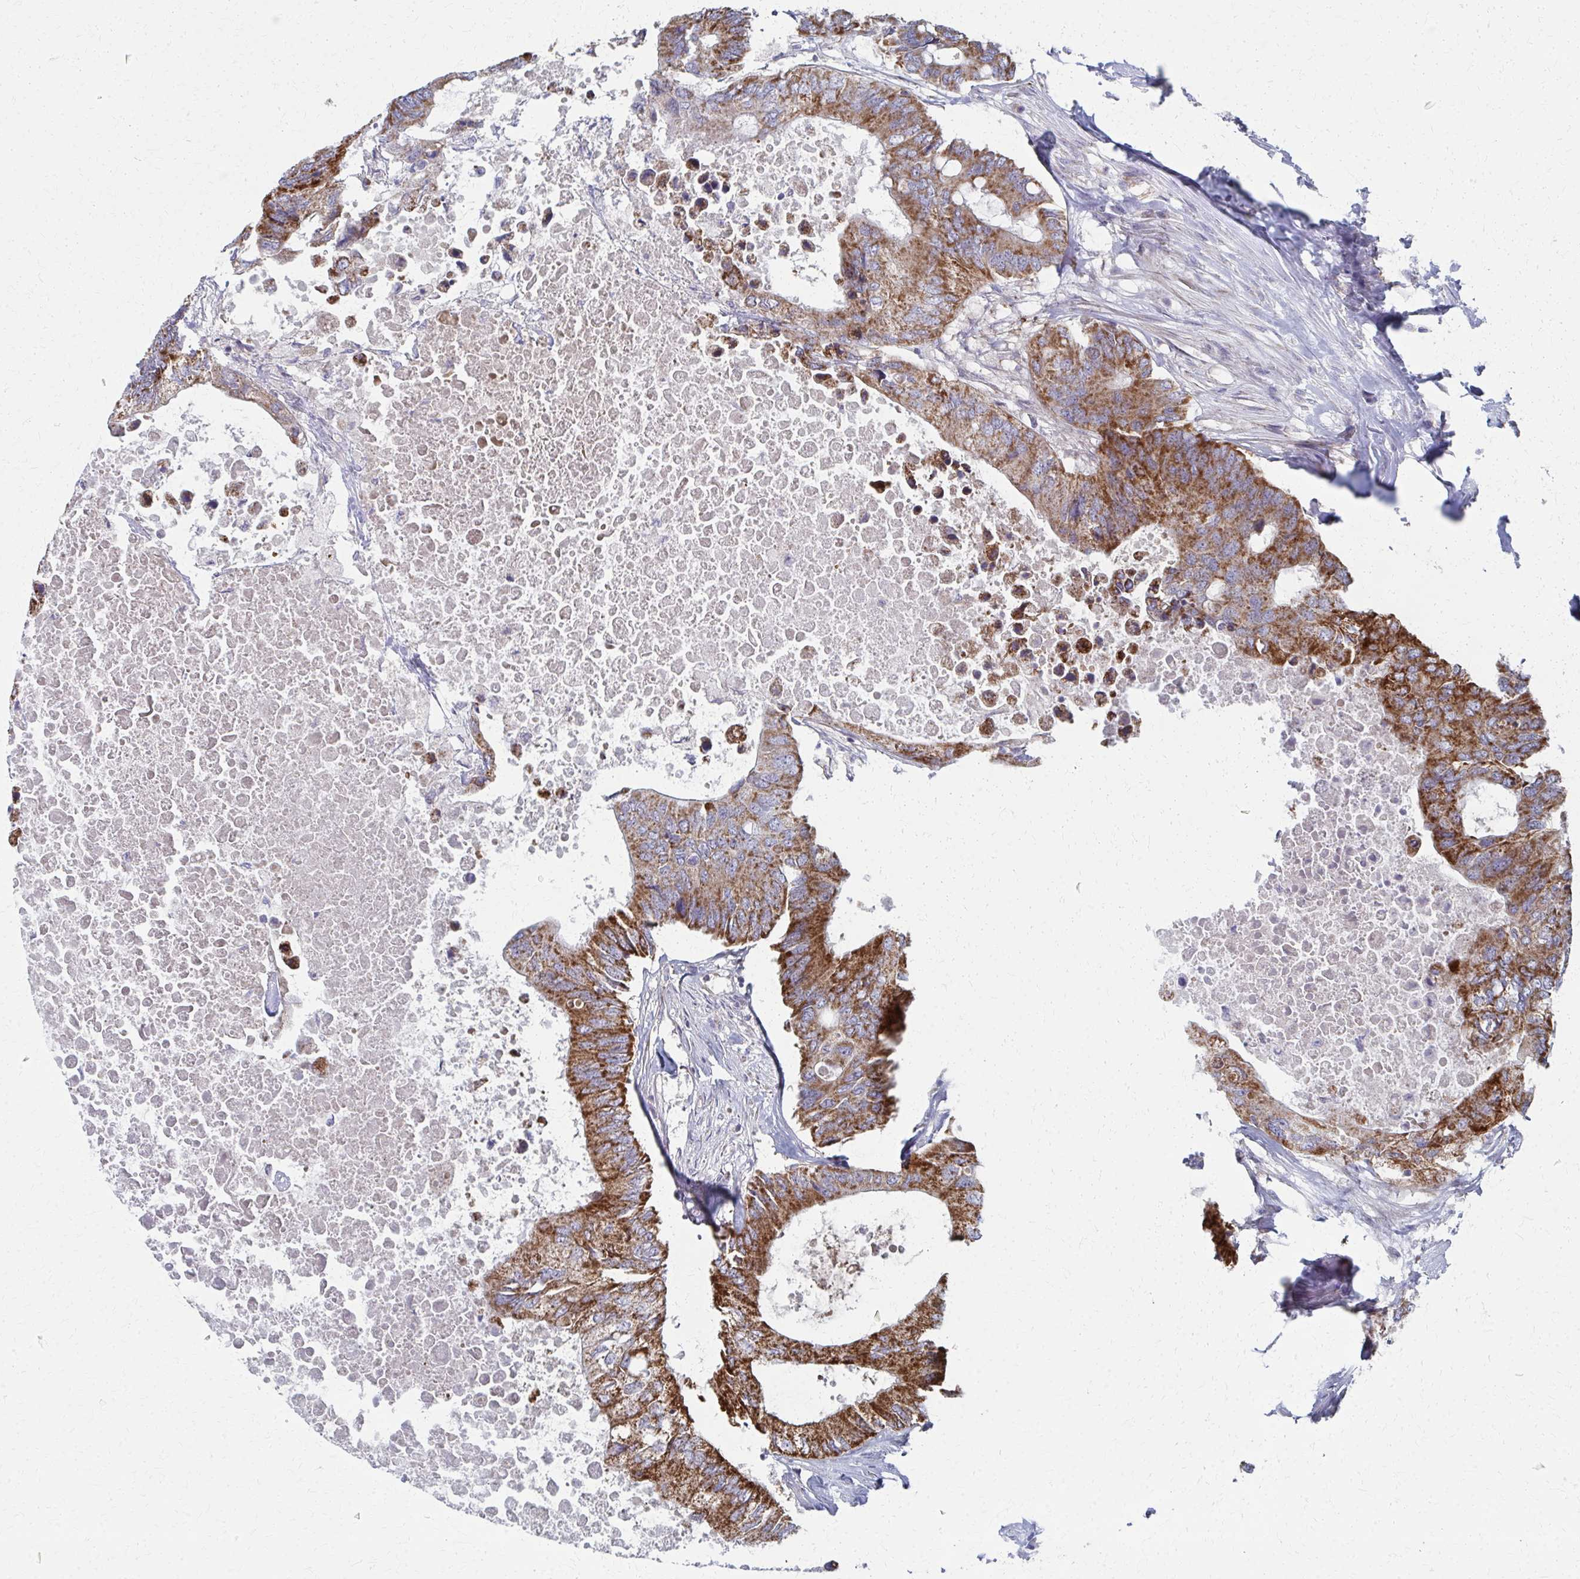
{"staining": {"intensity": "strong", "quantity": ">75%", "location": "cytoplasmic/membranous"}, "tissue": "colorectal cancer", "cell_type": "Tumor cells", "image_type": "cancer", "snomed": [{"axis": "morphology", "description": "Adenocarcinoma, NOS"}, {"axis": "topography", "description": "Colon"}], "caption": "Human colorectal adenocarcinoma stained with a protein marker exhibits strong staining in tumor cells.", "gene": "FAHD1", "patient": {"sex": "male", "age": 71}}